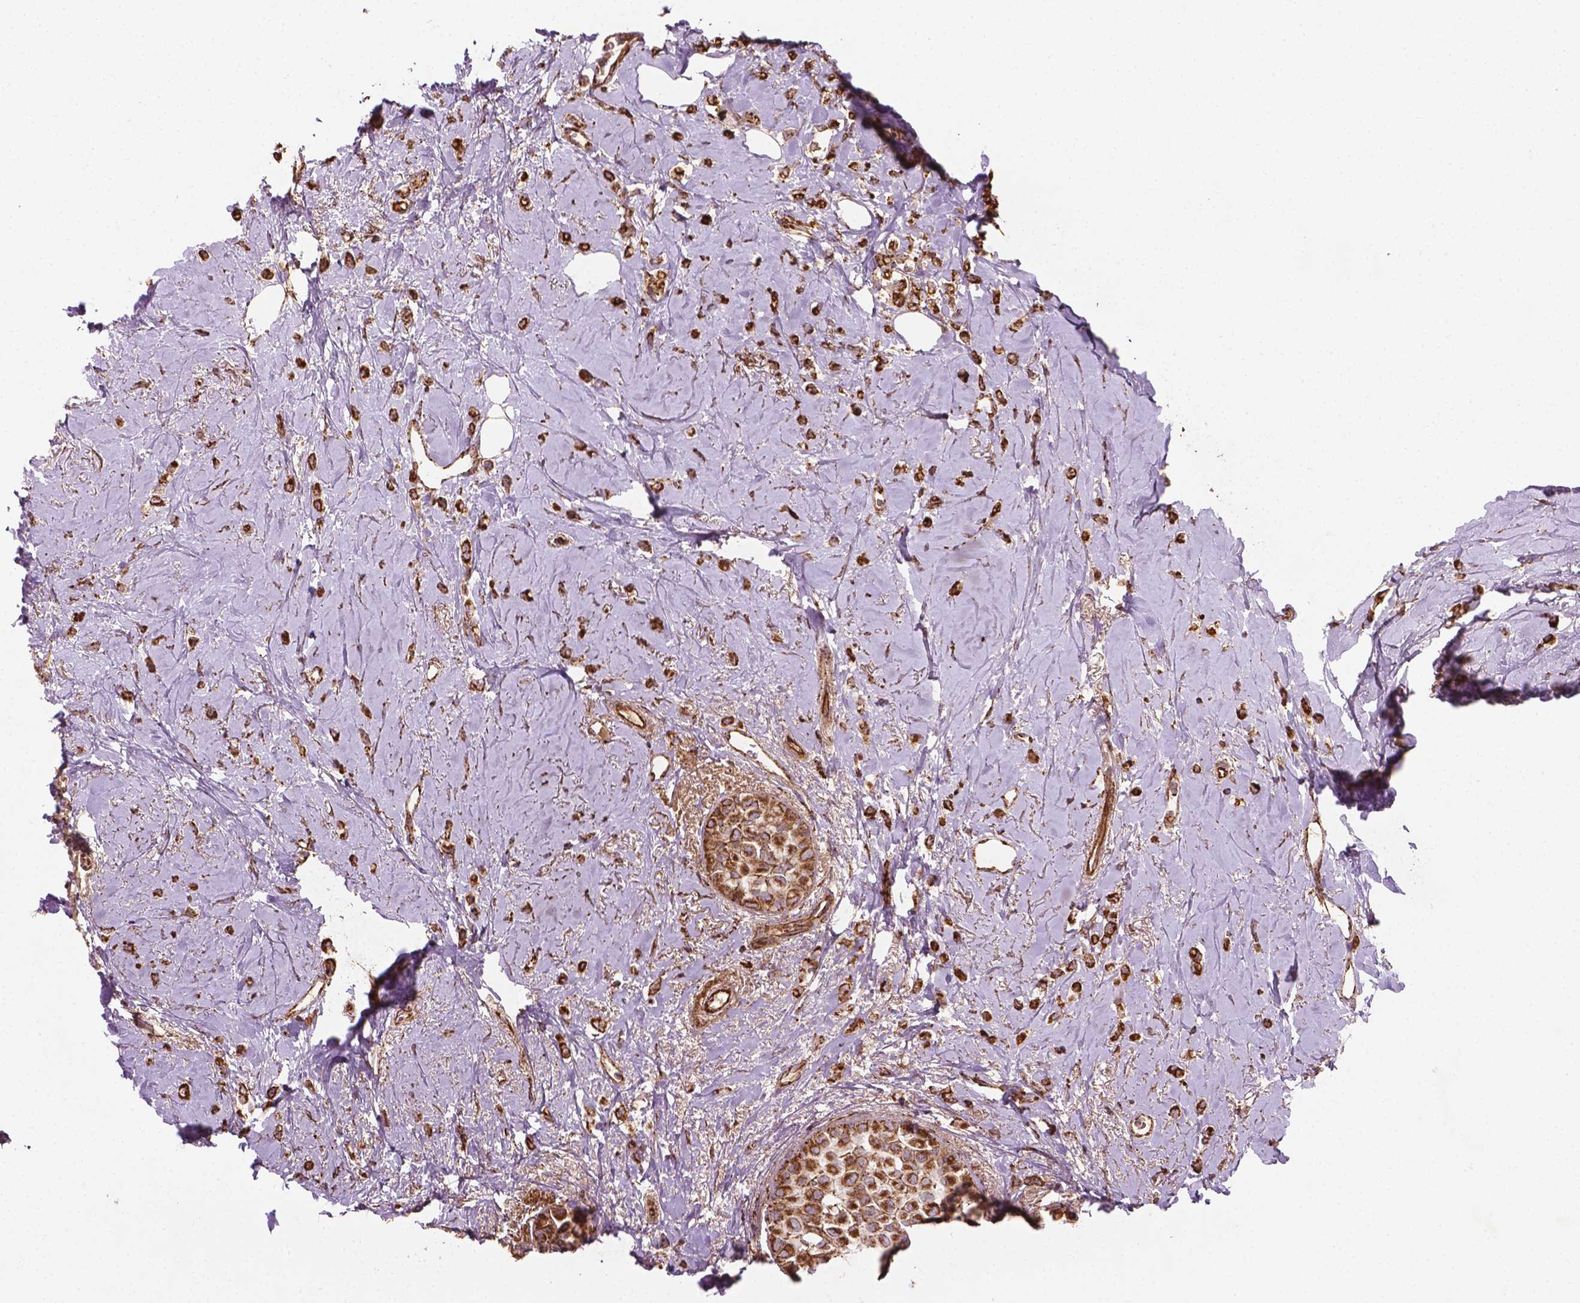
{"staining": {"intensity": "moderate", "quantity": ">75%", "location": "cytoplasmic/membranous"}, "tissue": "breast cancer", "cell_type": "Tumor cells", "image_type": "cancer", "snomed": [{"axis": "morphology", "description": "Lobular carcinoma"}, {"axis": "topography", "description": "Breast"}], "caption": "Breast lobular carcinoma tissue exhibits moderate cytoplasmic/membranous positivity in about >75% of tumor cells, visualized by immunohistochemistry.", "gene": "HS3ST3A1", "patient": {"sex": "female", "age": 66}}